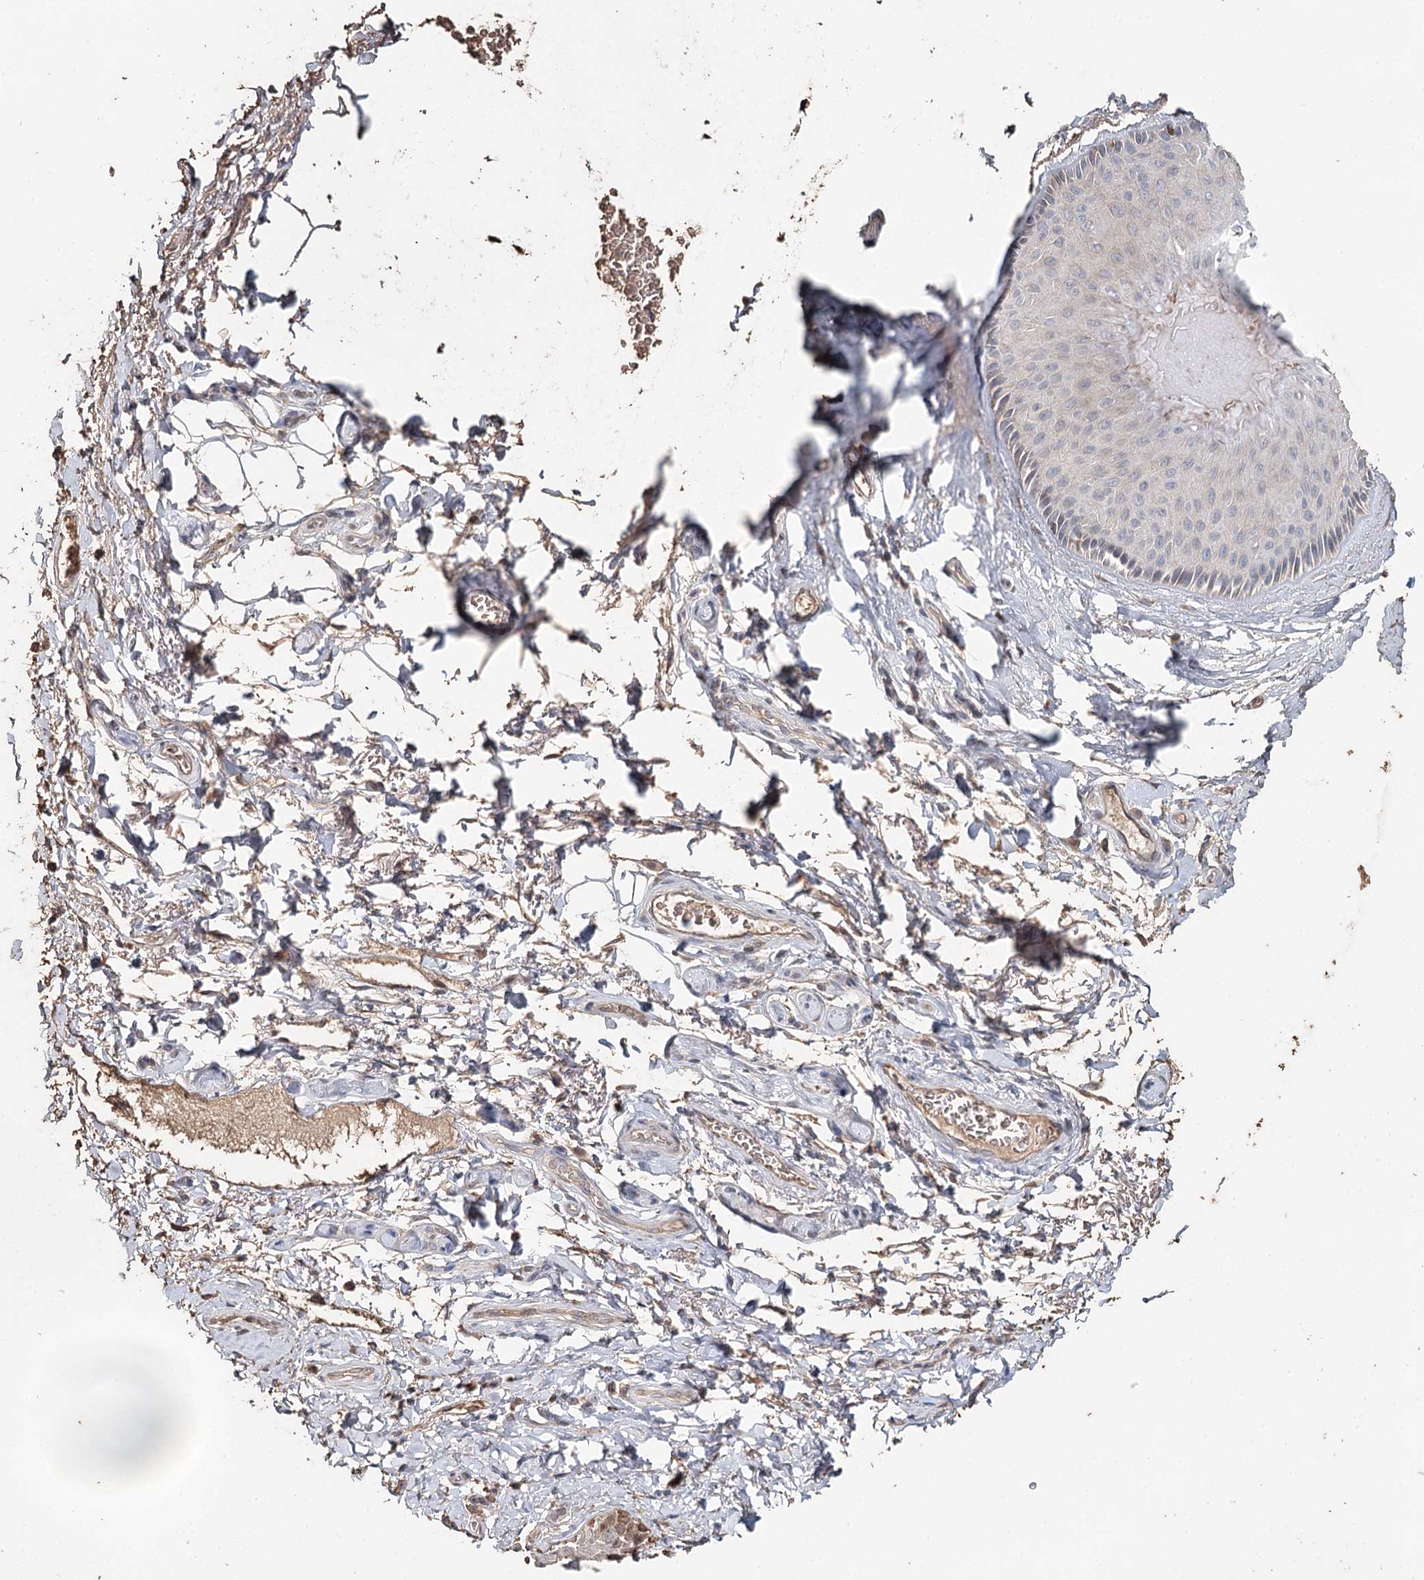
{"staining": {"intensity": "negative", "quantity": "none", "location": "none"}, "tissue": "skin", "cell_type": "Epidermal cells", "image_type": "normal", "snomed": [{"axis": "morphology", "description": "Normal tissue, NOS"}, {"axis": "topography", "description": "Anal"}], "caption": "Immunohistochemistry (IHC) image of unremarkable human skin stained for a protein (brown), which demonstrates no positivity in epidermal cells.", "gene": "SYVN1", "patient": {"sex": "male", "age": 44}}